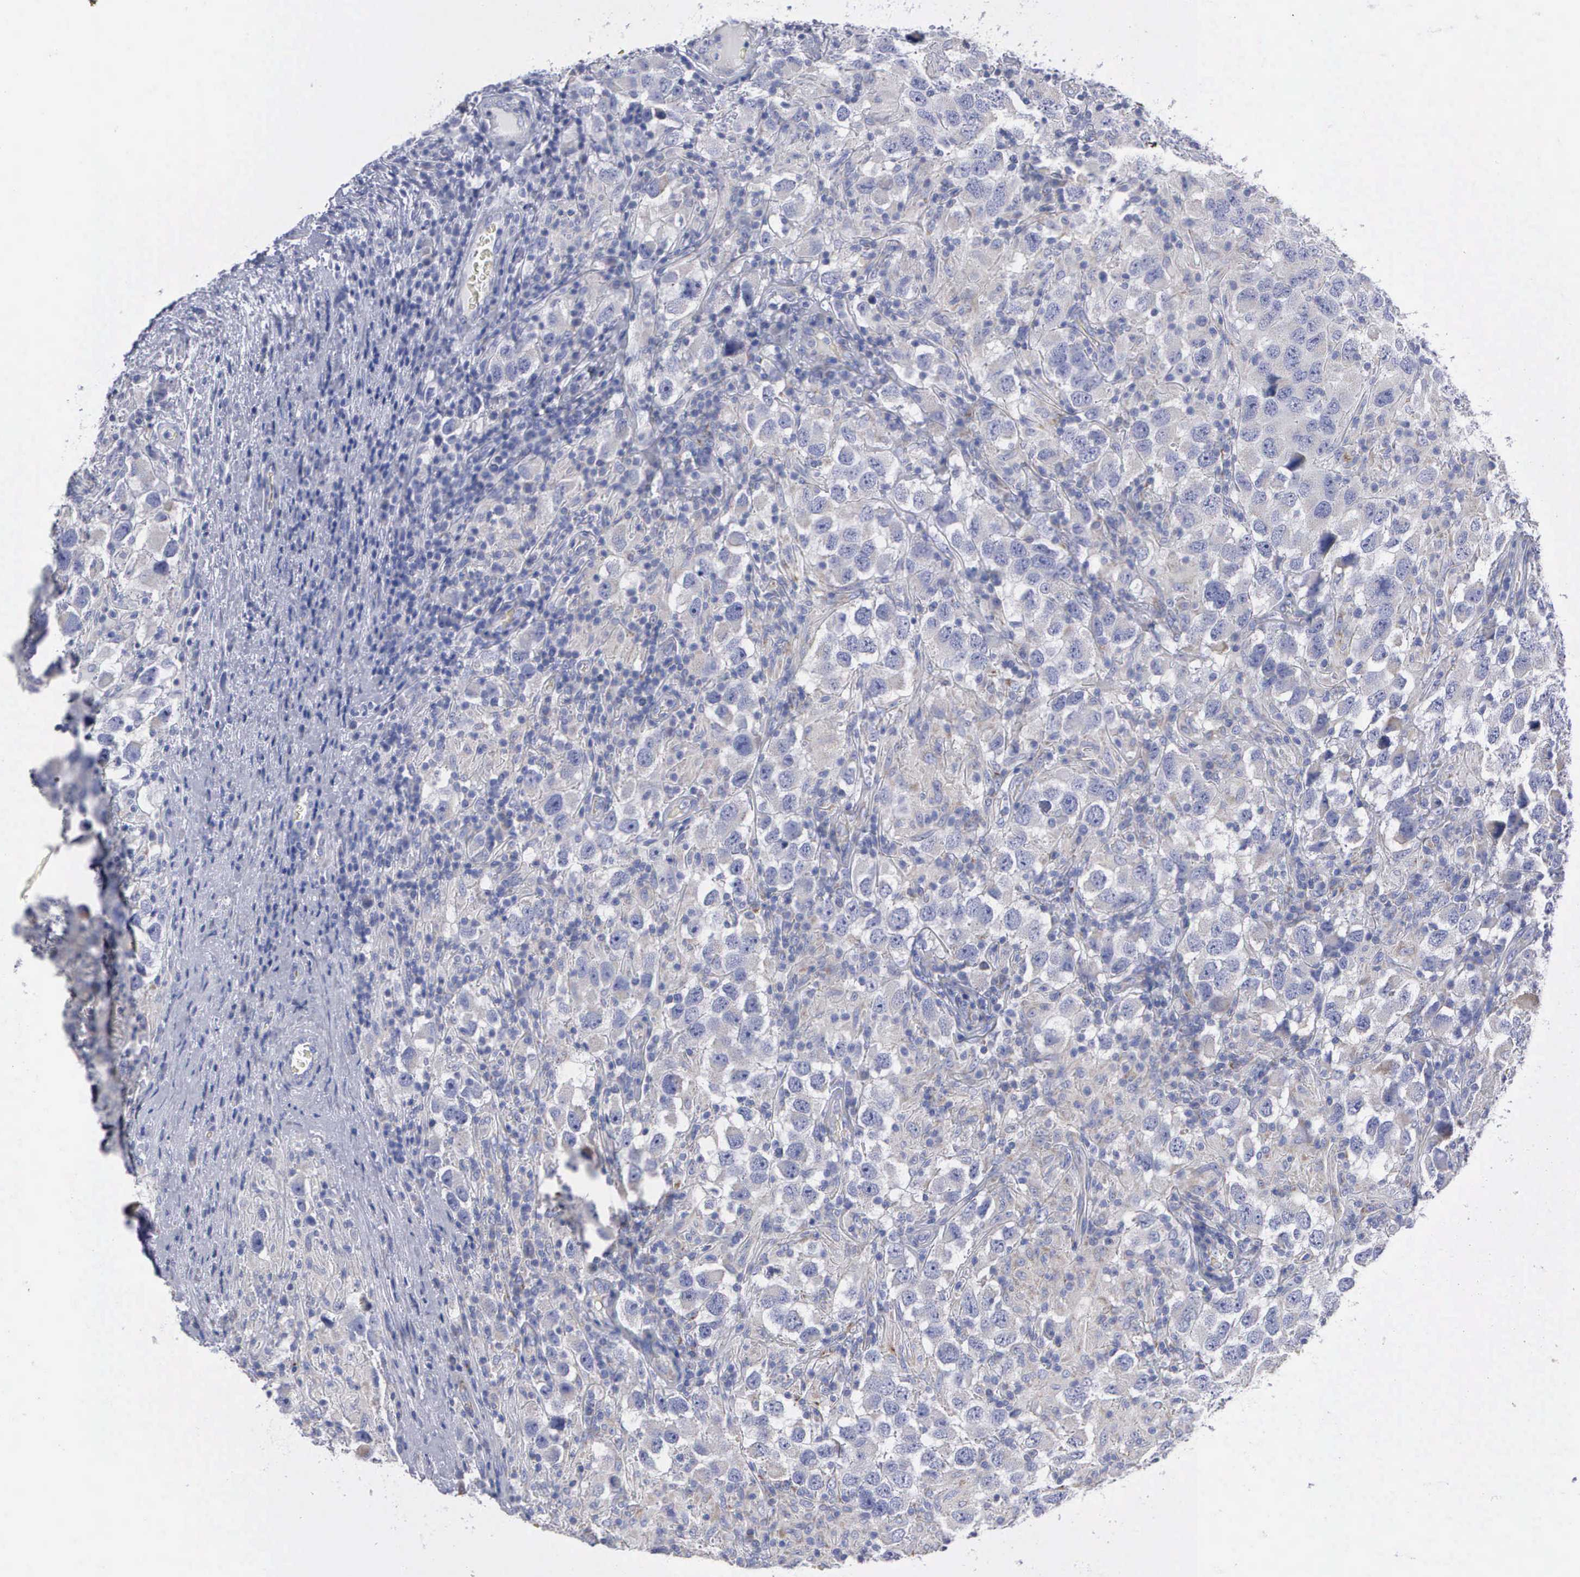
{"staining": {"intensity": "negative", "quantity": "none", "location": "none"}, "tissue": "testis cancer", "cell_type": "Tumor cells", "image_type": "cancer", "snomed": [{"axis": "morphology", "description": "Carcinoma, Embryonal, NOS"}, {"axis": "topography", "description": "Testis"}], "caption": "An image of human embryonal carcinoma (testis) is negative for staining in tumor cells. (DAB immunohistochemistry with hematoxylin counter stain).", "gene": "APOOL", "patient": {"sex": "male", "age": 21}}